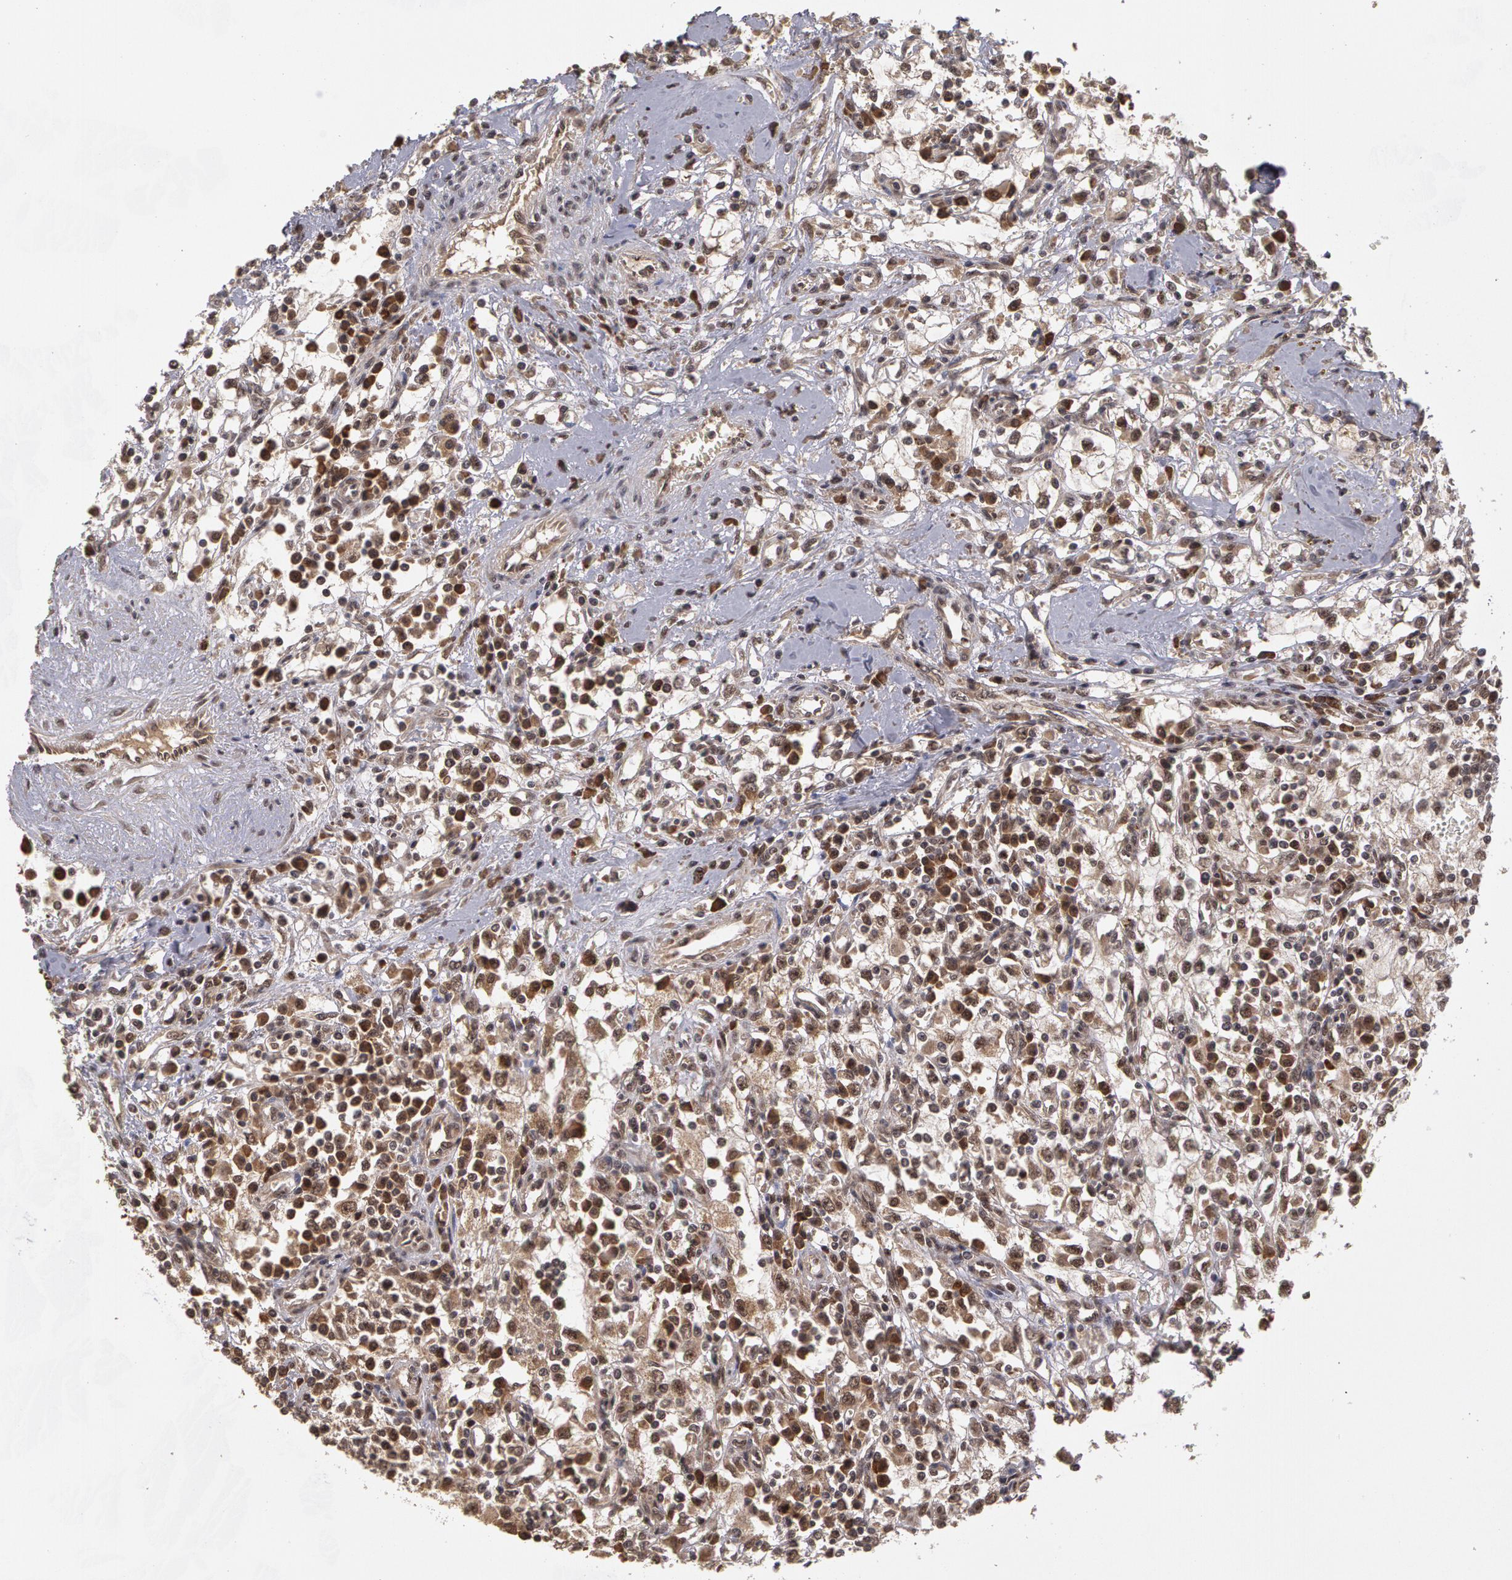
{"staining": {"intensity": "strong", "quantity": "25%-75%", "location": "cytoplasmic/membranous,nuclear"}, "tissue": "renal cancer", "cell_type": "Tumor cells", "image_type": "cancer", "snomed": [{"axis": "morphology", "description": "Adenocarcinoma, NOS"}, {"axis": "topography", "description": "Kidney"}], "caption": "Renal cancer stained with IHC exhibits strong cytoplasmic/membranous and nuclear positivity in approximately 25%-75% of tumor cells.", "gene": "GLIS1", "patient": {"sex": "male", "age": 82}}